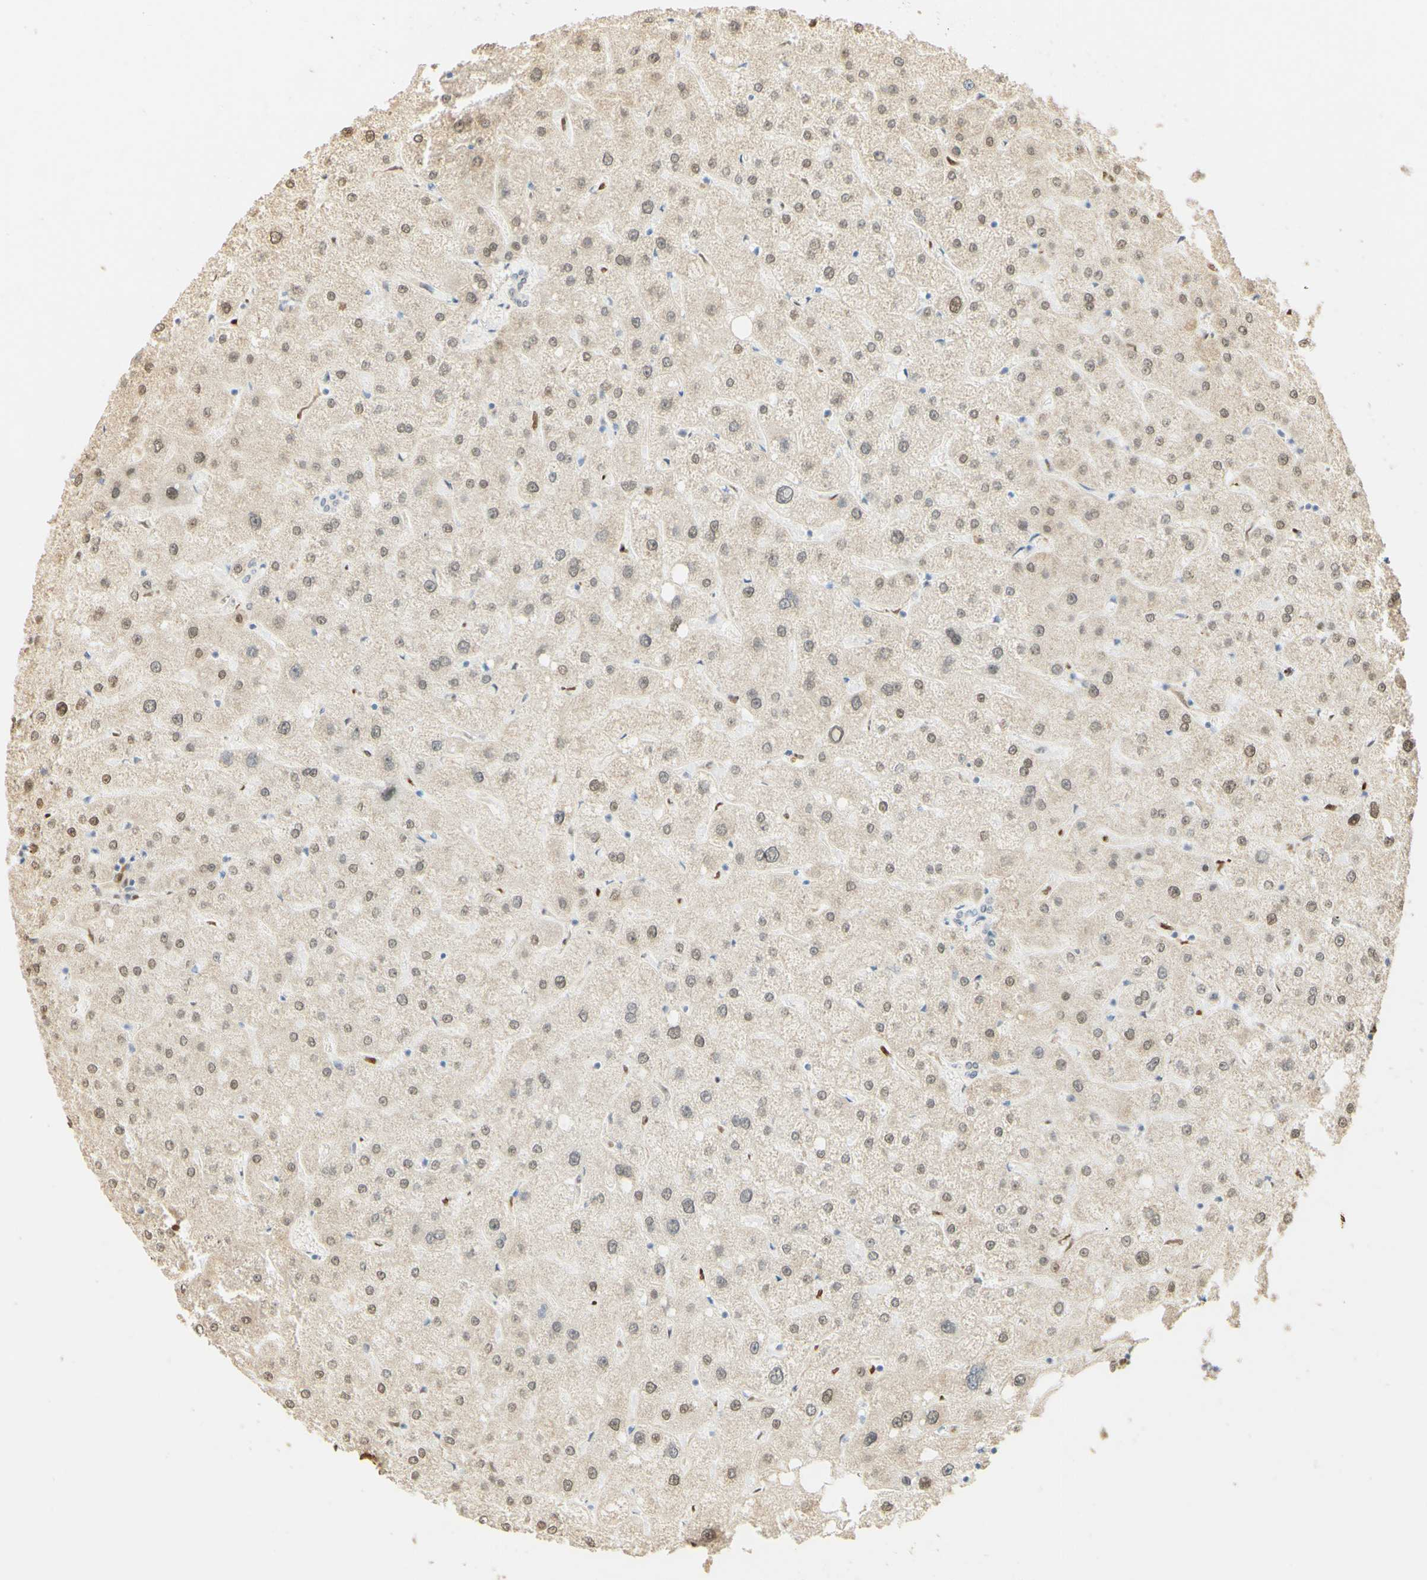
{"staining": {"intensity": "negative", "quantity": "none", "location": "none"}, "tissue": "liver", "cell_type": "Cholangiocytes", "image_type": "normal", "snomed": [{"axis": "morphology", "description": "Normal tissue, NOS"}, {"axis": "topography", "description": "Liver"}], "caption": "IHC photomicrograph of normal liver: liver stained with DAB (3,3'-diaminobenzidine) displays no significant protein positivity in cholangiocytes.", "gene": "MAP3K4", "patient": {"sex": "male", "age": 73}}